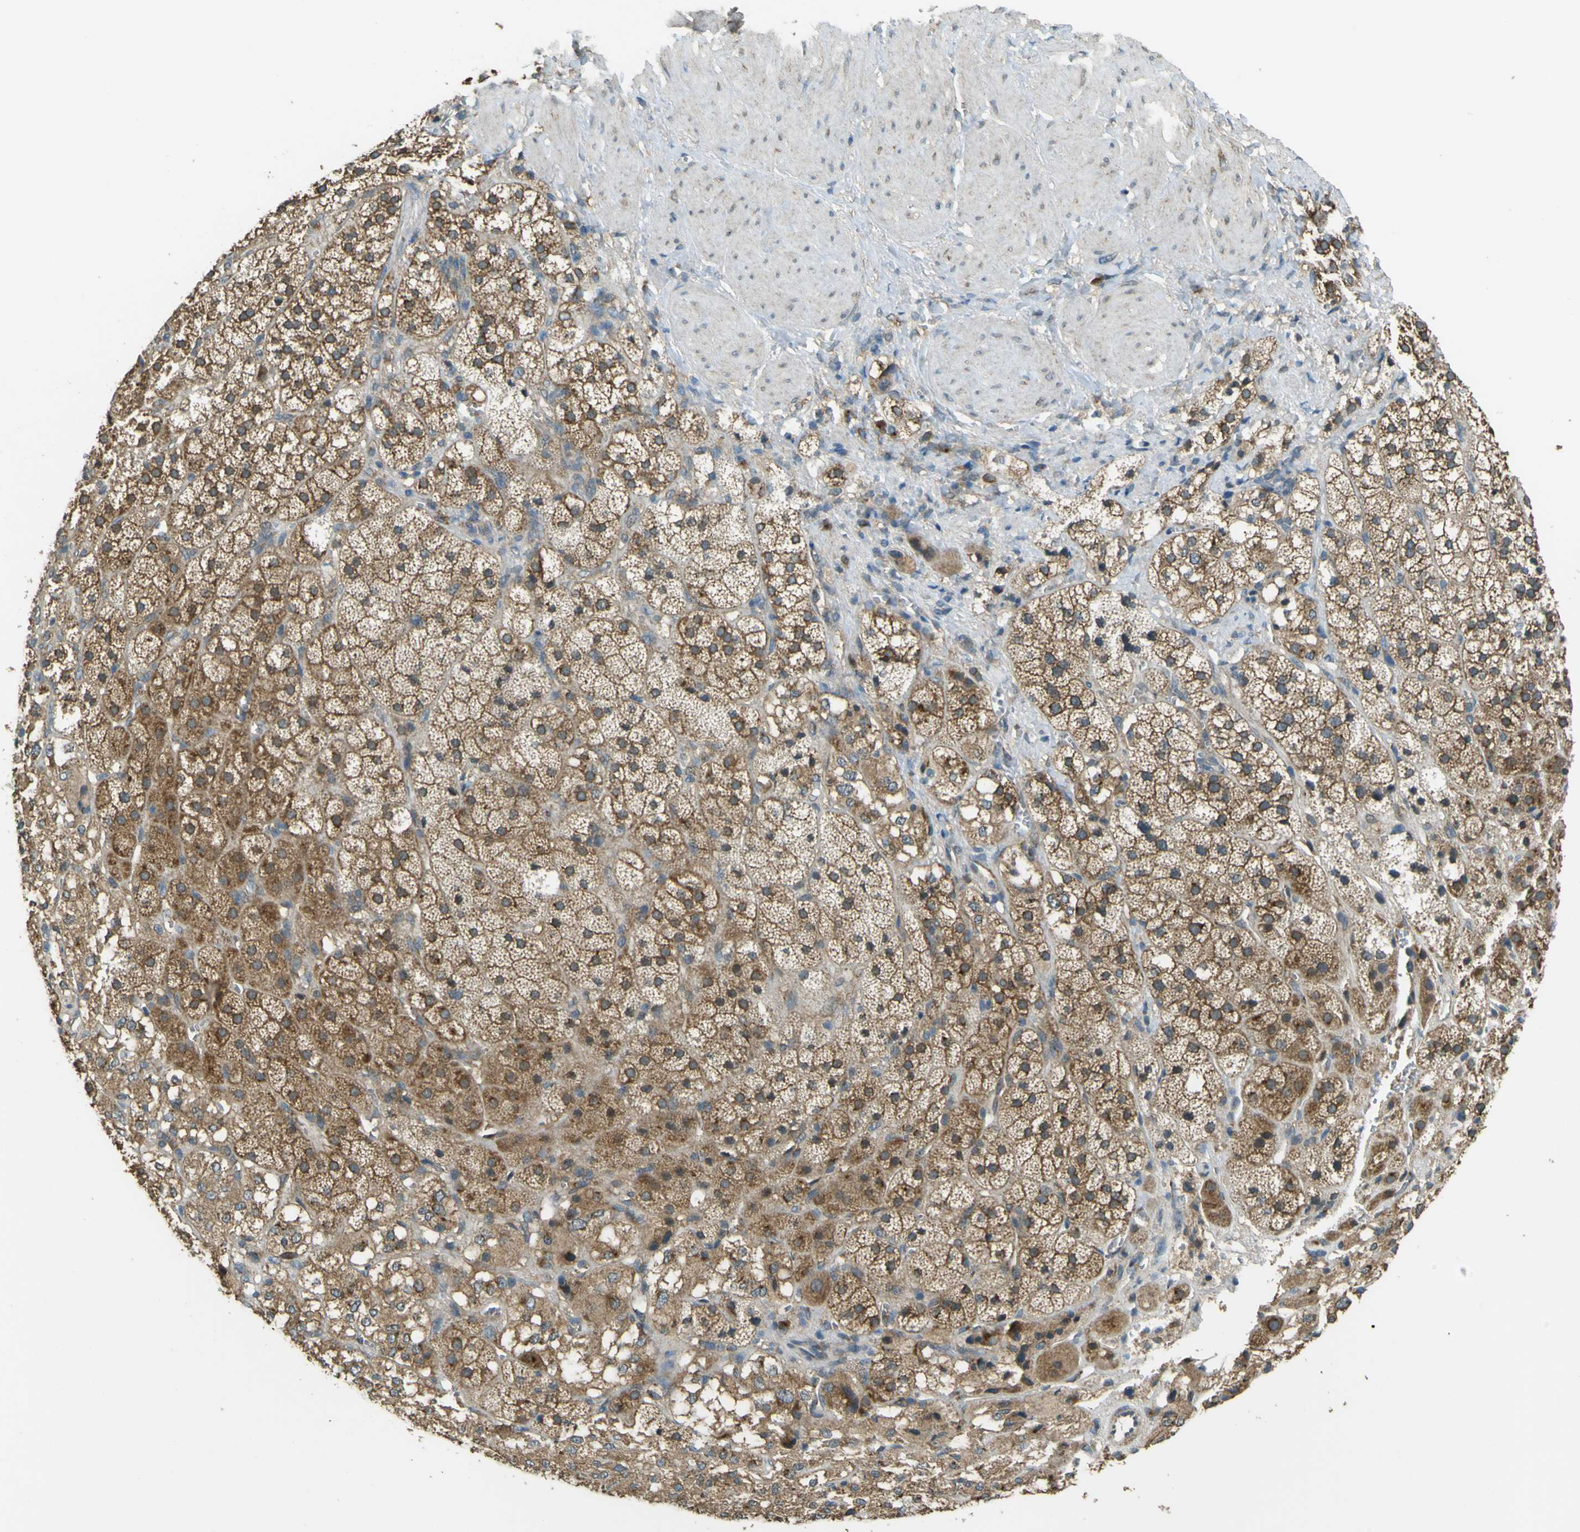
{"staining": {"intensity": "strong", "quantity": ">75%", "location": "cytoplasmic/membranous"}, "tissue": "adrenal gland", "cell_type": "Glandular cells", "image_type": "normal", "snomed": [{"axis": "morphology", "description": "Normal tissue, NOS"}, {"axis": "topography", "description": "Adrenal gland"}], "caption": "Immunohistochemical staining of unremarkable human adrenal gland shows high levels of strong cytoplasmic/membranous positivity in approximately >75% of glandular cells.", "gene": "GOLGA1", "patient": {"sex": "male", "age": 56}}